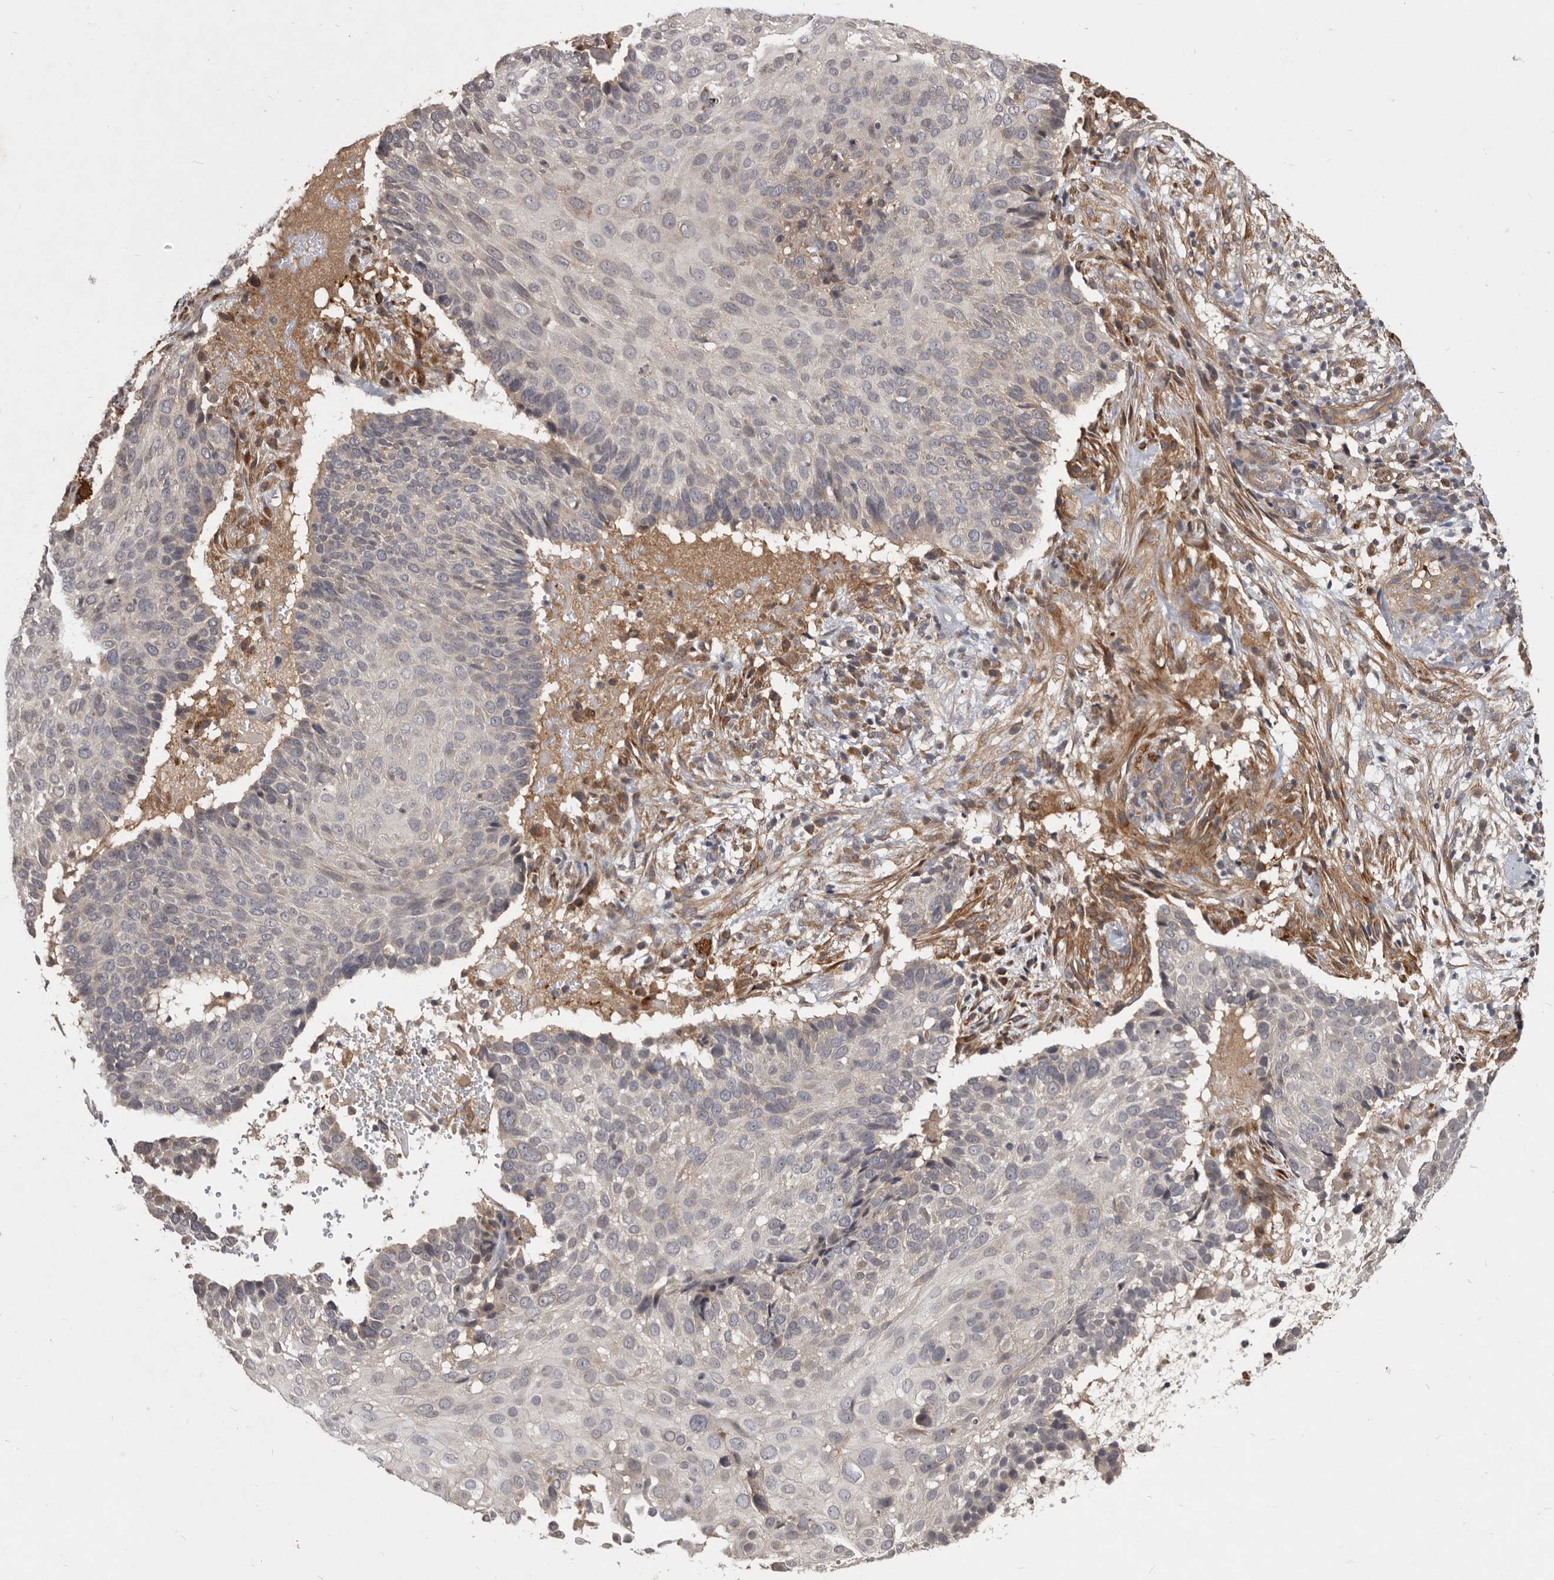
{"staining": {"intensity": "negative", "quantity": "none", "location": "none"}, "tissue": "cervical cancer", "cell_type": "Tumor cells", "image_type": "cancer", "snomed": [{"axis": "morphology", "description": "Squamous cell carcinoma, NOS"}, {"axis": "topography", "description": "Cervix"}], "caption": "Tumor cells show no significant protein staining in squamous cell carcinoma (cervical).", "gene": "DNAJC28", "patient": {"sex": "female", "age": 74}}